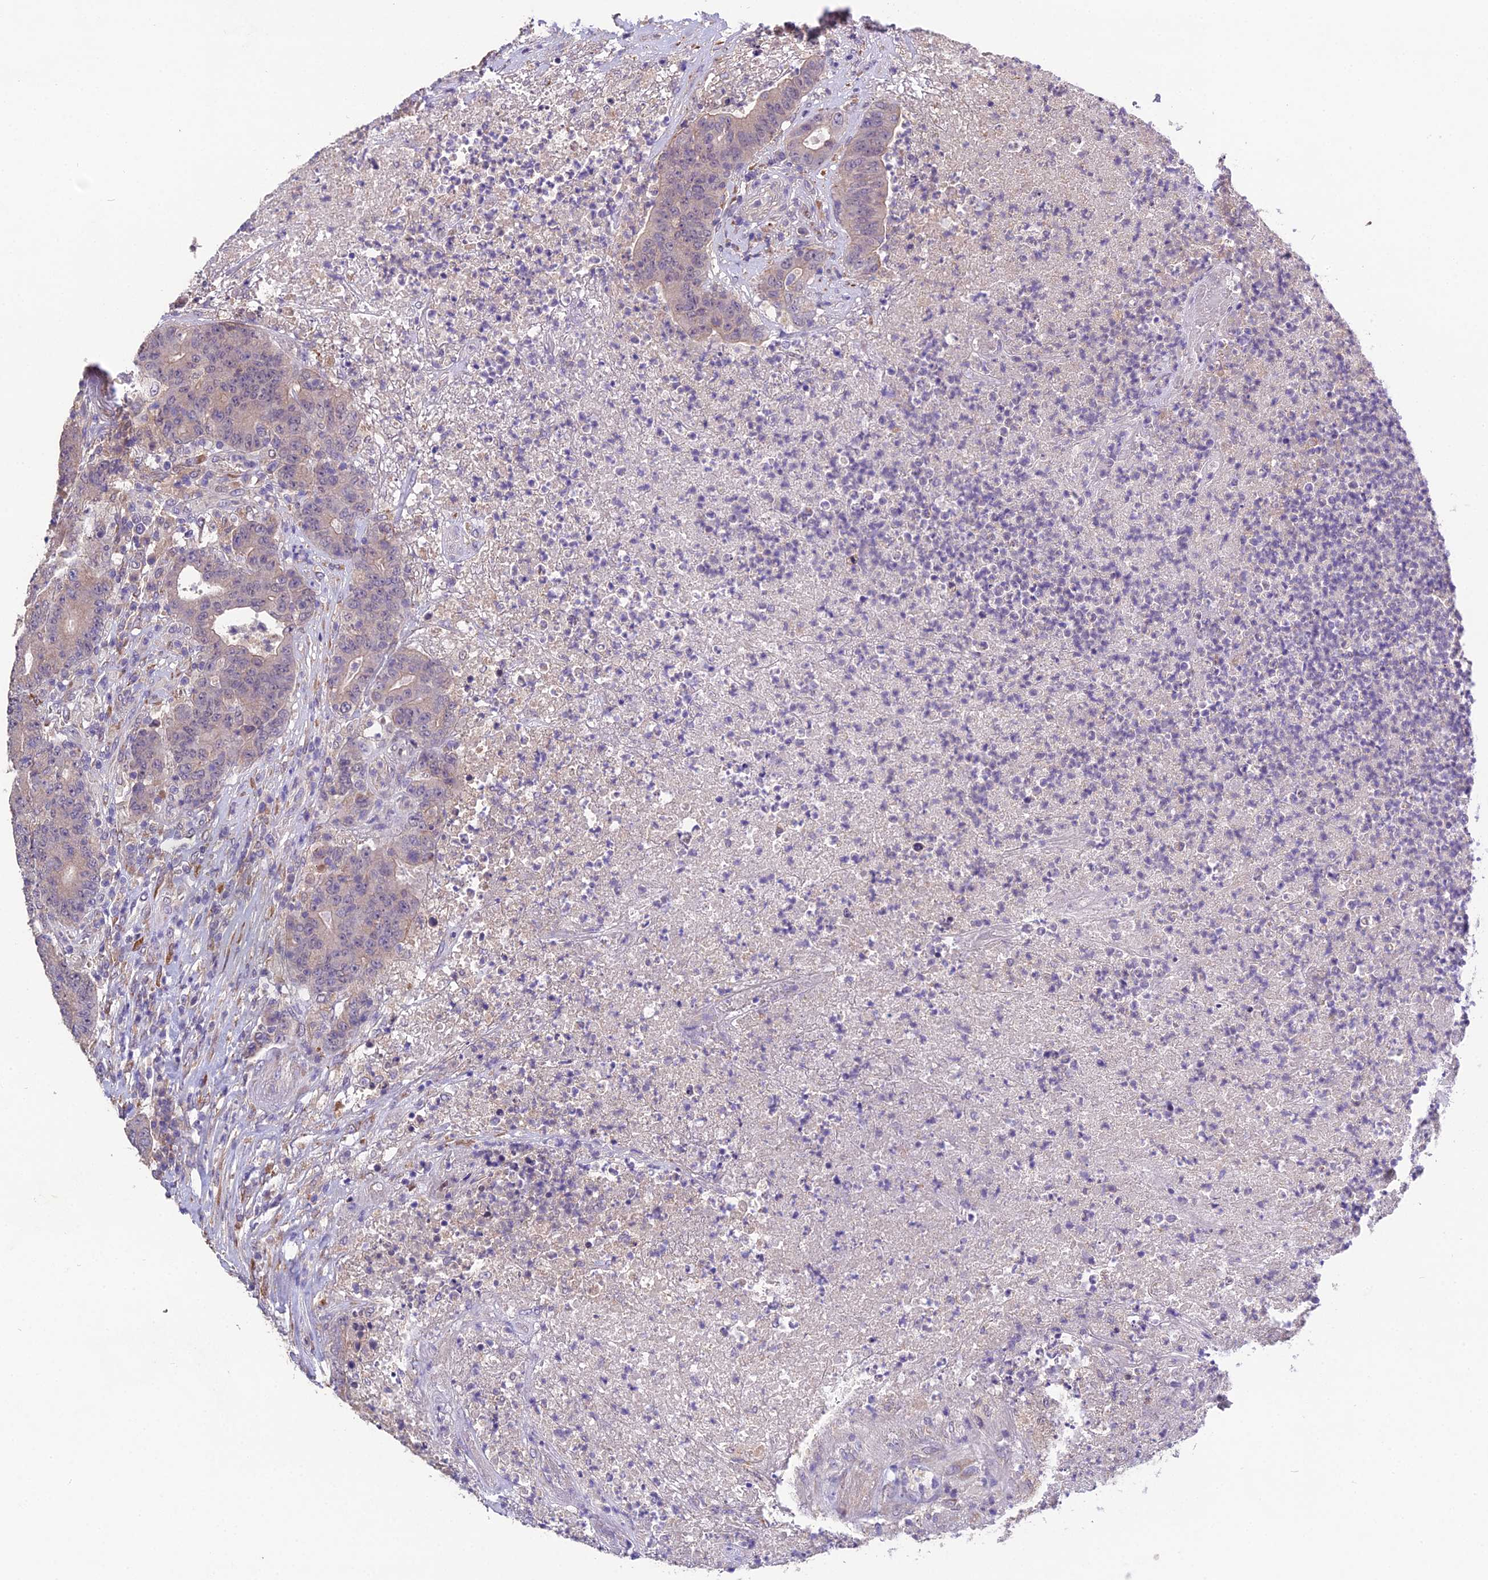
{"staining": {"intensity": "negative", "quantity": "none", "location": "none"}, "tissue": "colorectal cancer", "cell_type": "Tumor cells", "image_type": "cancer", "snomed": [{"axis": "morphology", "description": "Adenocarcinoma, NOS"}, {"axis": "topography", "description": "Colon"}], "caption": "Colorectal adenocarcinoma was stained to show a protein in brown. There is no significant expression in tumor cells. (DAB immunohistochemistry visualized using brightfield microscopy, high magnification).", "gene": "PUS10", "patient": {"sex": "female", "age": 75}}